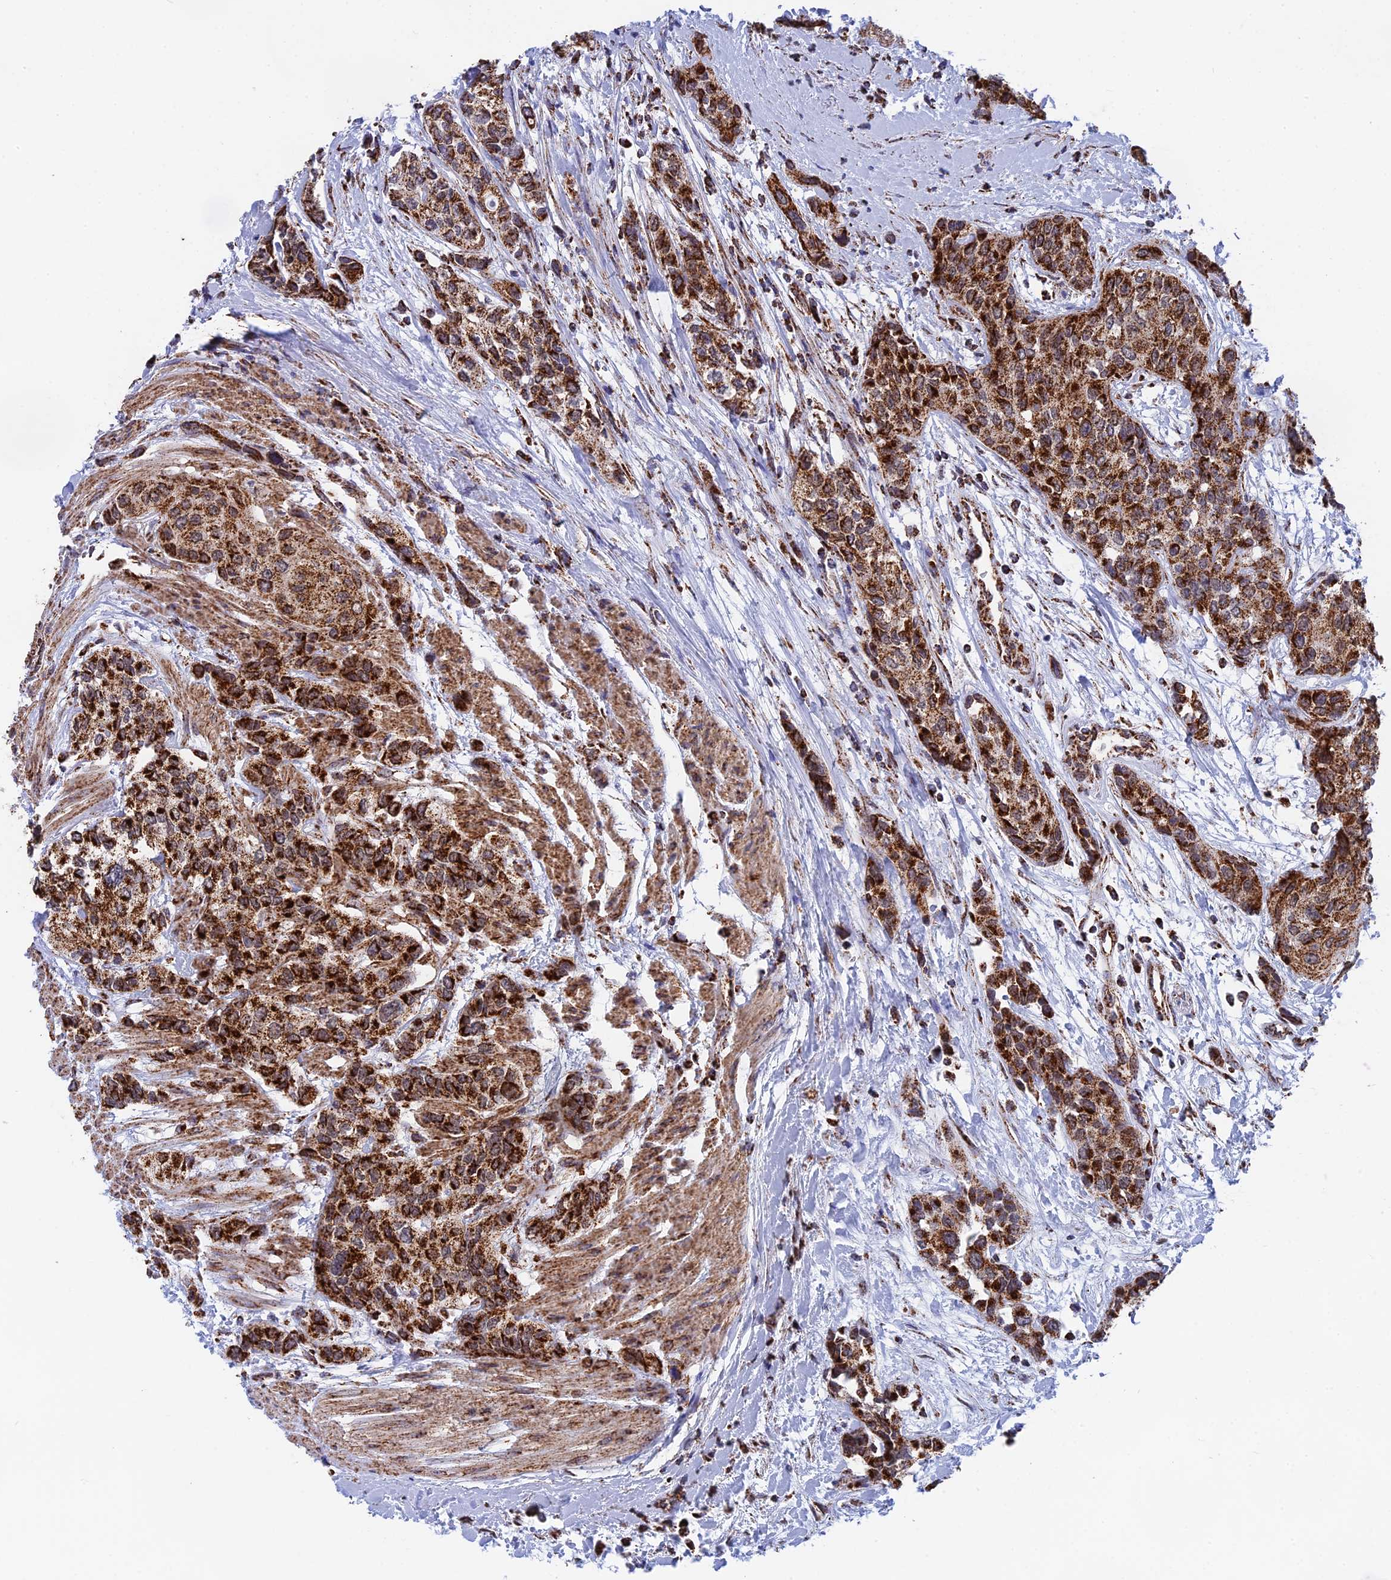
{"staining": {"intensity": "strong", "quantity": ">75%", "location": "cytoplasmic/membranous"}, "tissue": "urothelial cancer", "cell_type": "Tumor cells", "image_type": "cancer", "snomed": [{"axis": "morphology", "description": "Normal tissue, NOS"}, {"axis": "morphology", "description": "Urothelial carcinoma, High grade"}, {"axis": "topography", "description": "Vascular tissue"}, {"axis": "topography", "description": "Urinary bladder"}], "caption": "IHC micrograph of neoplastic tissue: human urothelial cancer stained using immunohistochemistry (IHC) demonstrates high levels of strong protein expression localized specifically in the cytoplasmic/membranous of tumor cells, appearing as a cytoplasmic/membranous brown color.", "gene": "CDC16", "patient": {"sex": "female", "age": 56}}